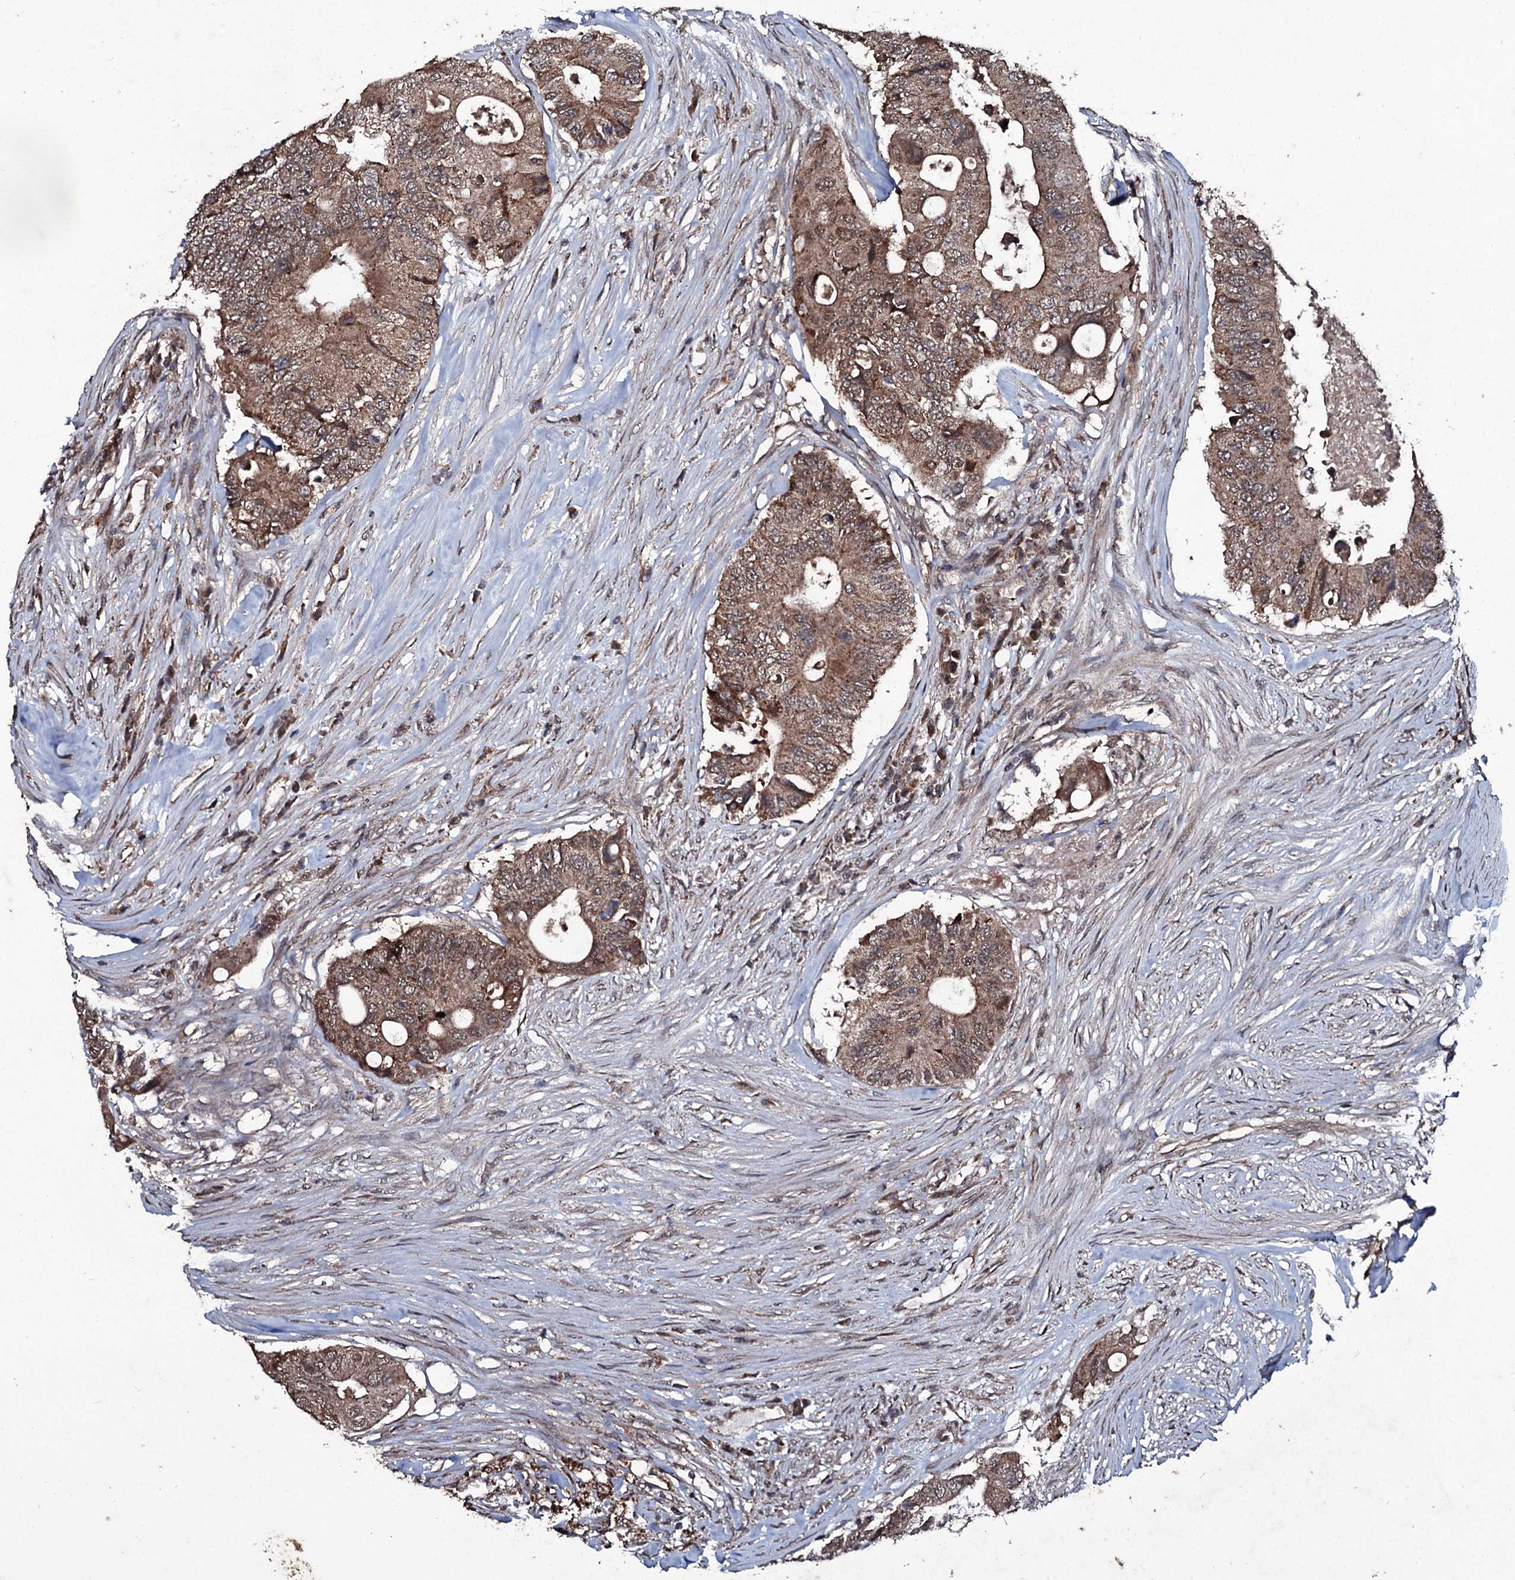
{"staining": {"intensity": "moderate", "quantity": ">75%", "location": "cytoplasmic/membranous,nuclear"}, "tissue": "colorectal cancer", "cell_type": "Tumor cells", "image_type": "cancer", "snomed": [{"axis": "morphology", "description": "Adenocarcinoma, NOS"}, {"axis": "topography", "description": "Colon"}], "caption": "The photomicrograph exhibits staining of adenocarcinoma (colorectal), revealing moderate cytoplasmic/membranous and nuclear protein positivity (brown color) within tumor cells. The staining was performed using DAB, with brown indicating positive protein expression. Nuclei are stained blue with hematoxylin.", "gene": "MRPS31", "patient": {"sex": "male", "age": 71}}